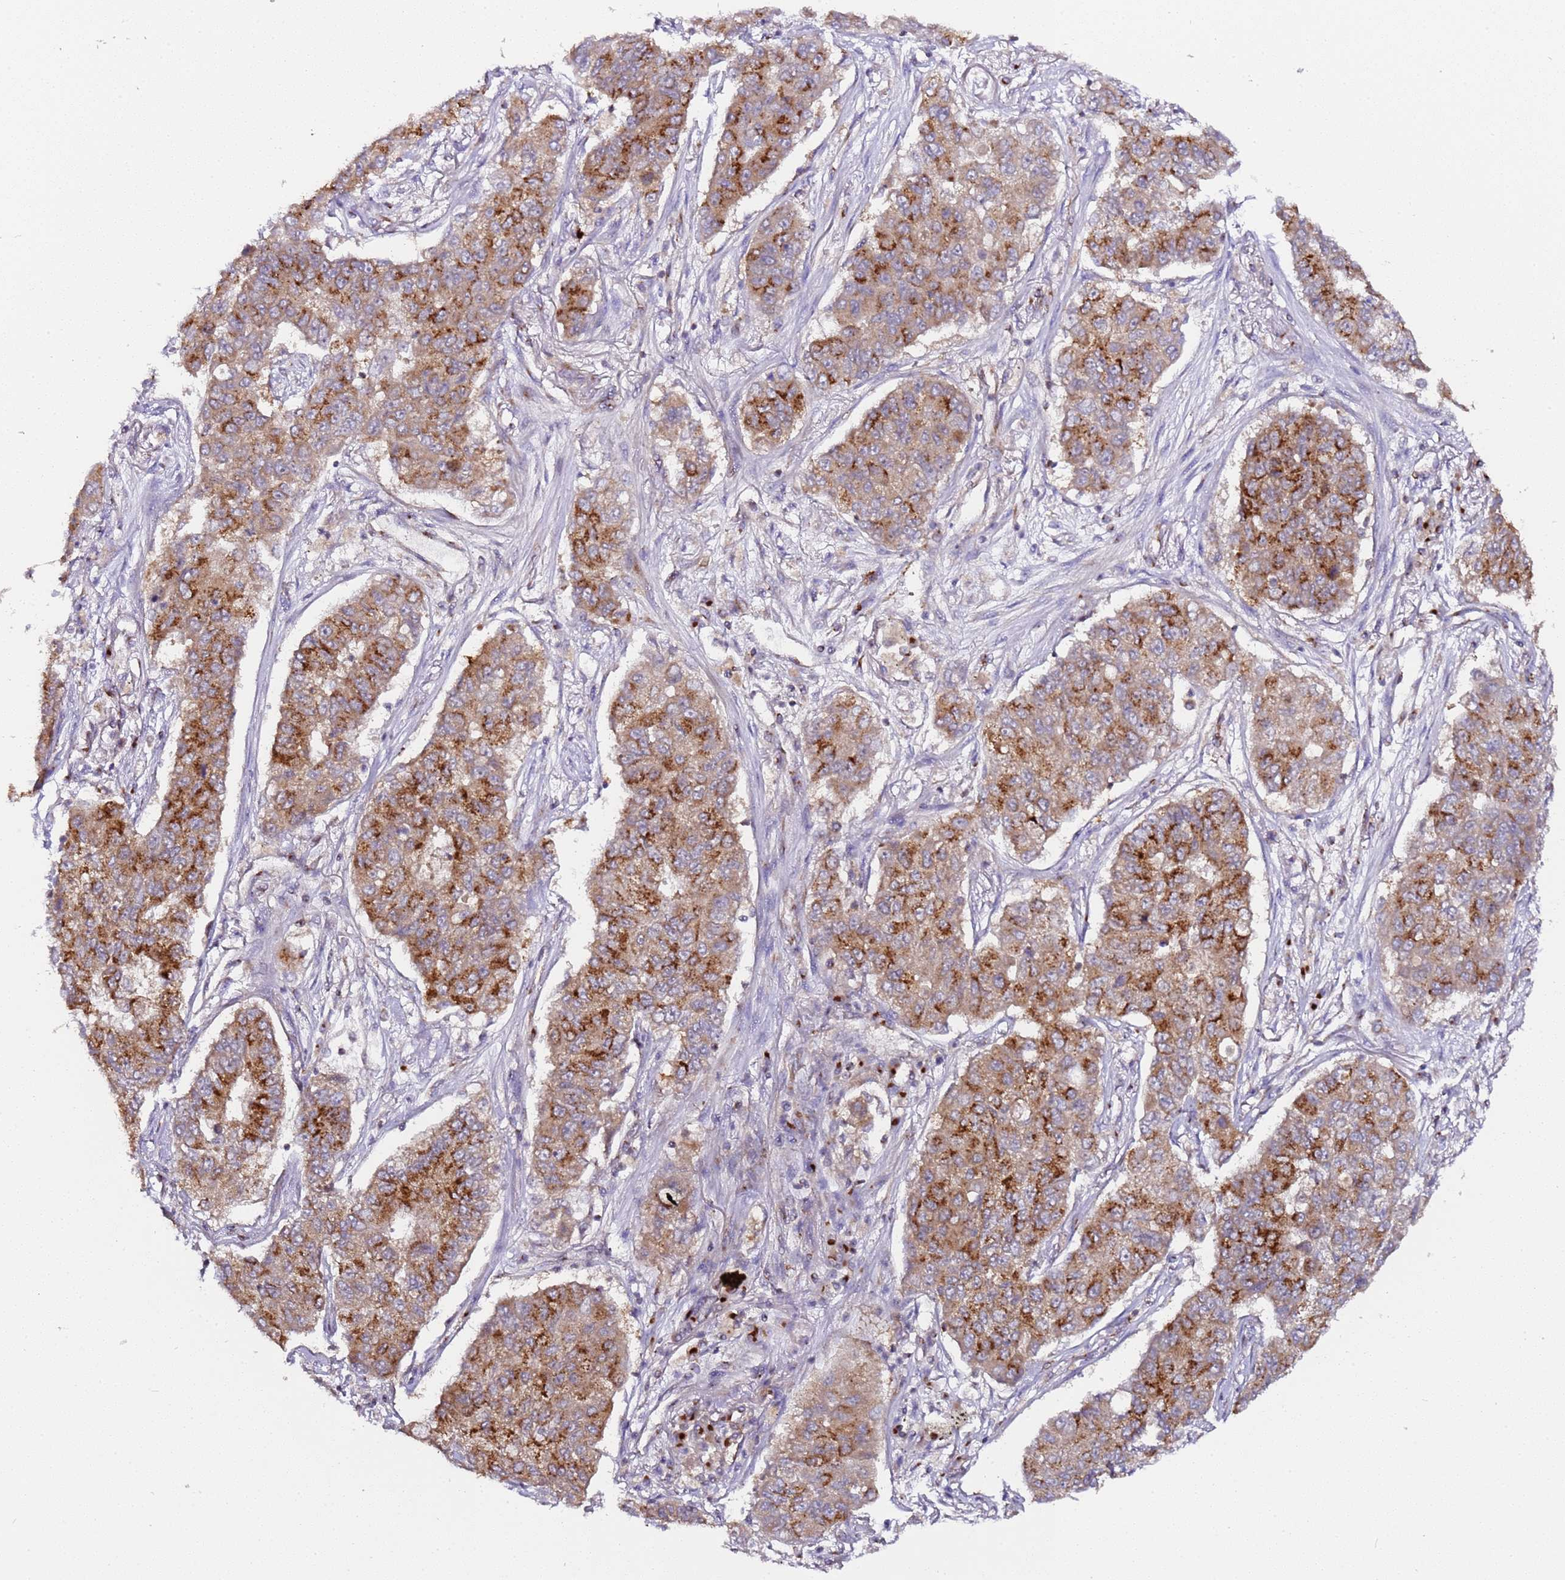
{"staining": {"intensity": "strong", "quantity": "25%-75%", "location": "cytoplasmic/membranous"}, "tissue": "lung cancer", "cell_type": "Tumor cells", "image_type": "cancer", "snomed": [{"axis": "morphology", "description": "Squamous cell carcinoma, NOS"}, {"axis": "topography", "description": "Lung"}], "caption": "High-power microscopy captured an immunohistochemistry (IHC) image of lung cancer (squamous cell carcinoma), revealing strong cytoplasmic/membranous positivity in about 25%-75% of tumor cells.", "gene": "MRPL49", "patient": {"sex": "male", "age": 74}}